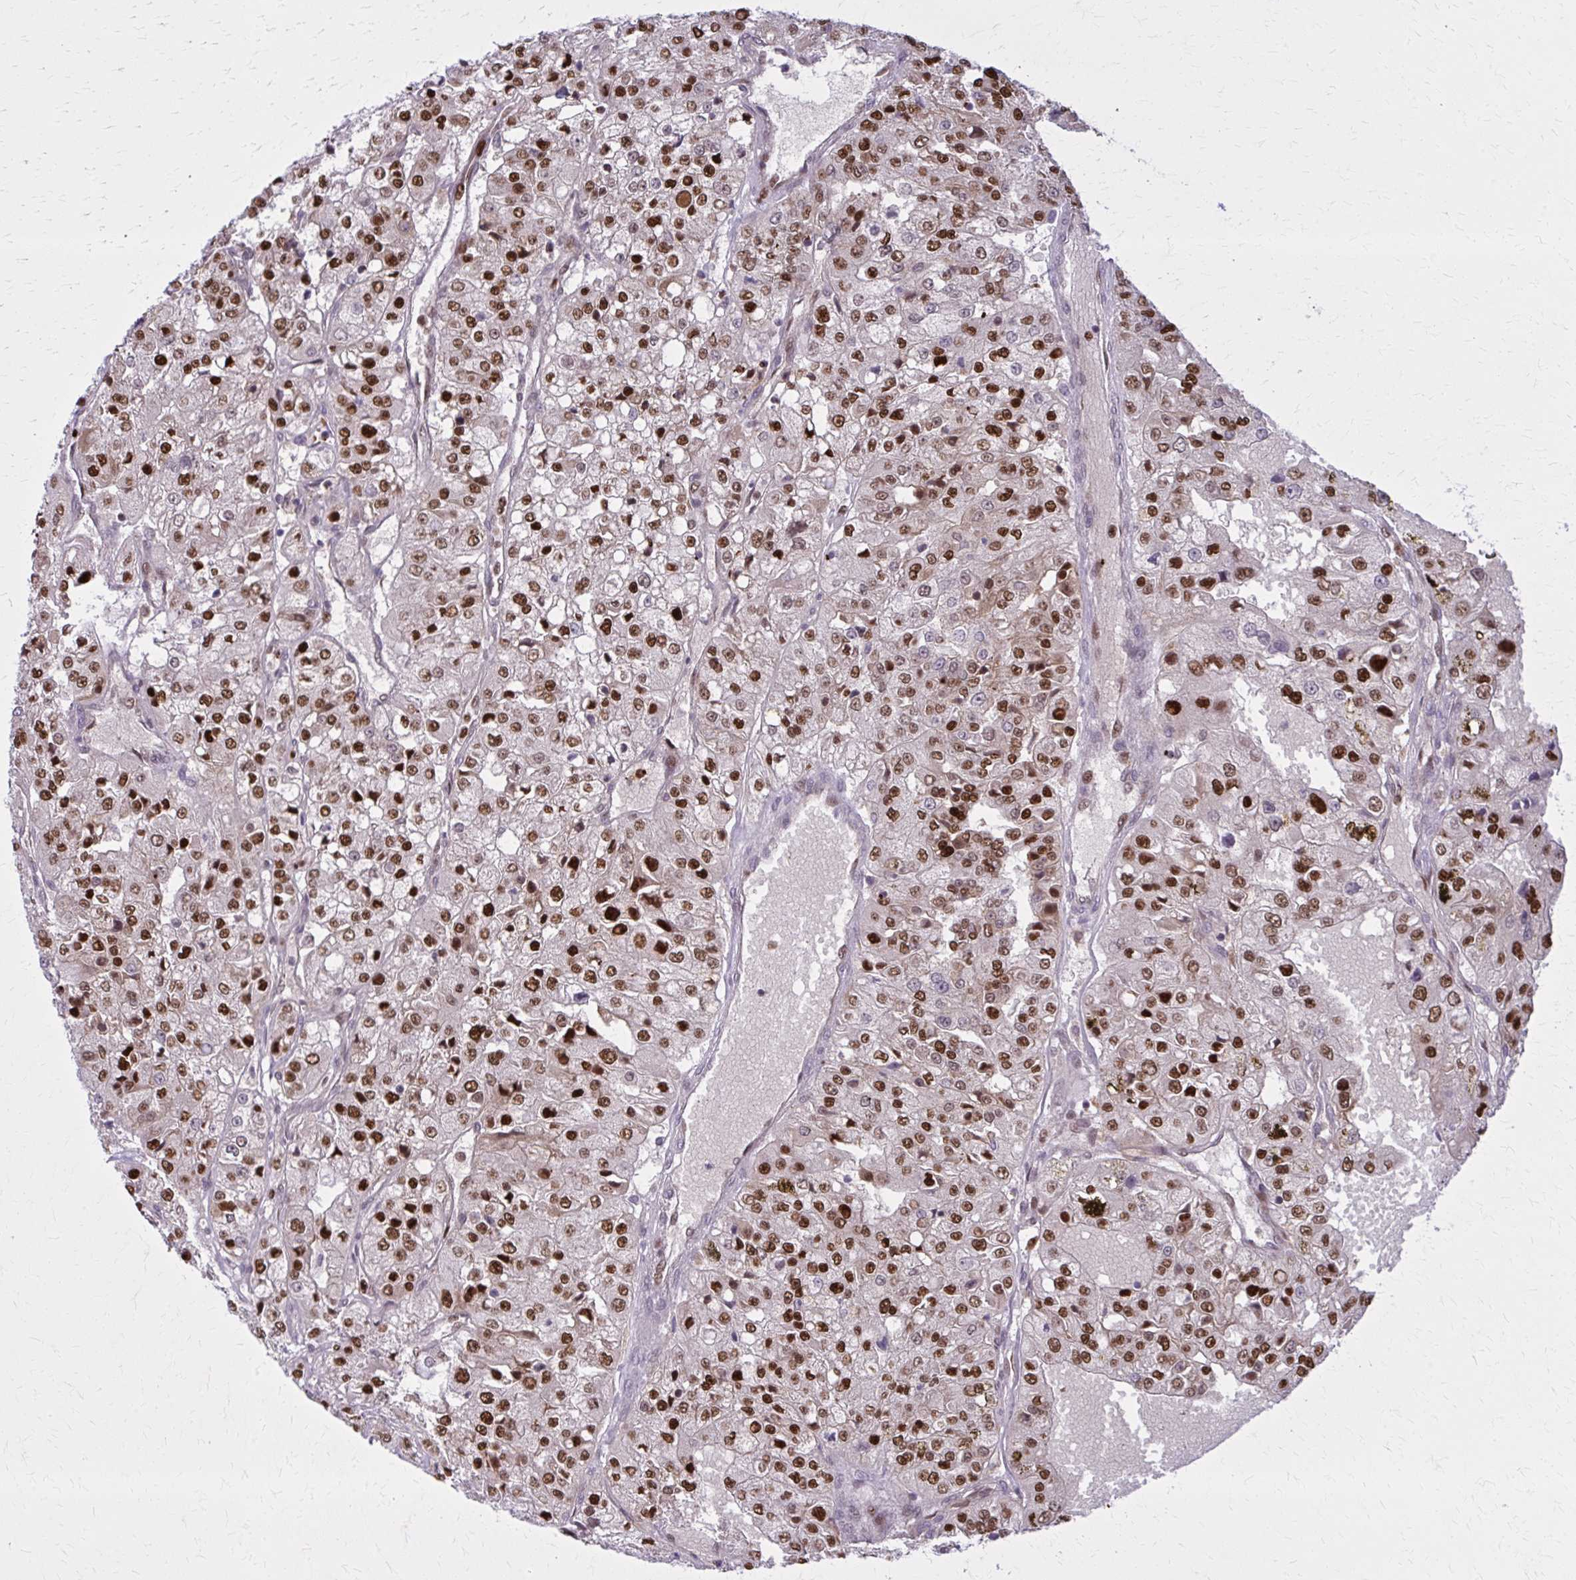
{"staining": {"intensity": "strong", "quantity": ">75%", "location": "nuclear"}, "tissue": "renal cancer", "cell_type": "Tumor cells", "image_type": "cancer", "snomed": [{"axis": "morphology", "description": "Adenocarcinoma, NOS"}, {"axis": "topography", "description": "Kidney"}], "caption": "Immunohistochemistry (IHC) histopathology image of human renal cancer stained for a protein (brown), which exhibits high levels of strong nuclear staining in about >75% of tumor cells.", "gene": "ZNF559", "patient": {"sex": "female", "age": 63}}